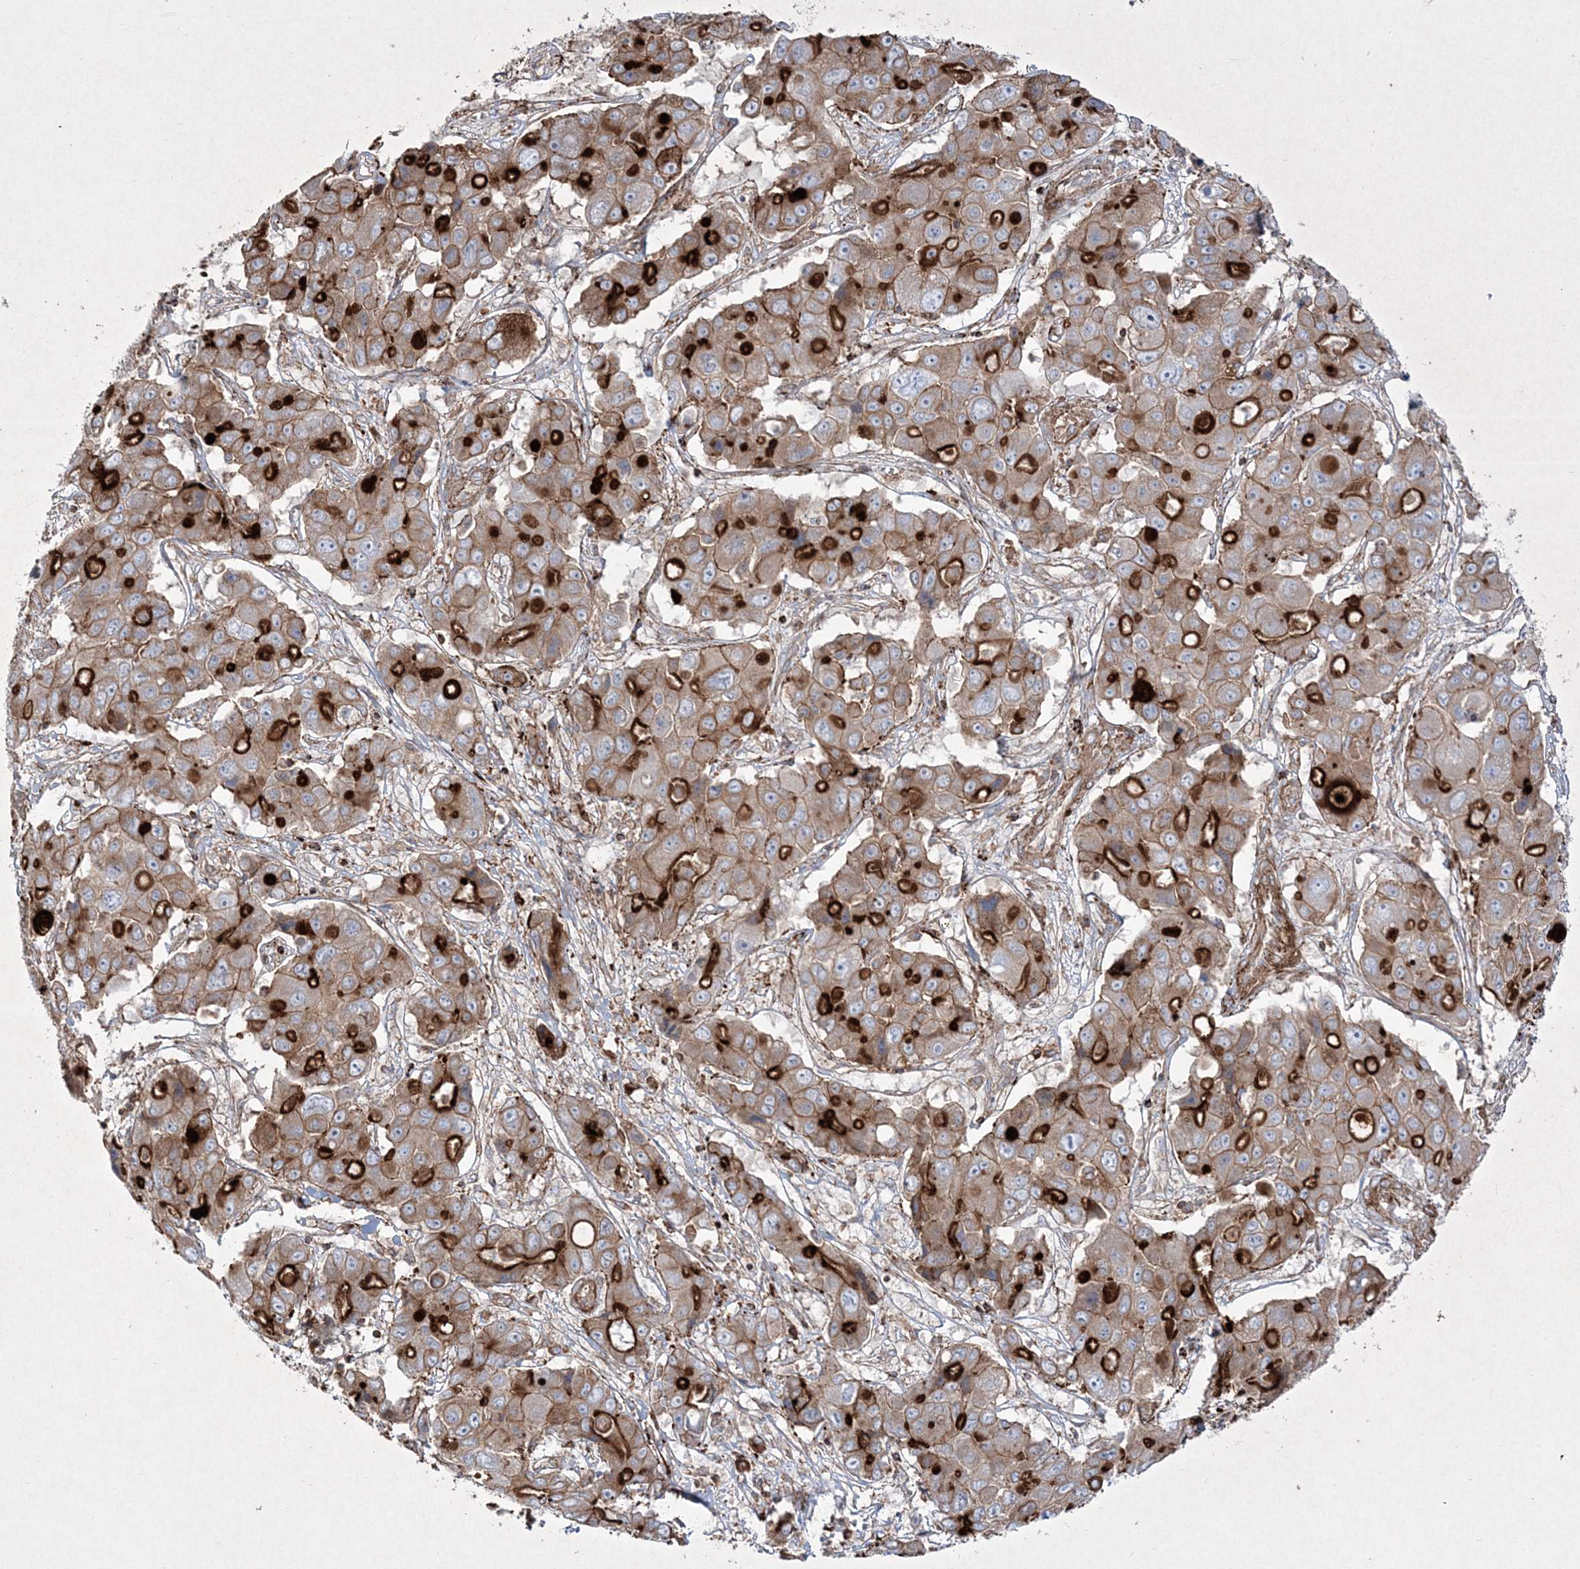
{"staining": {"intensity": "strong", "quantity": "25%-75%", "location": "cytoplasmic/membranous"}, "tissue": "liver cancer", "cell_type": "Tumor cells", "image_type": "cancer", "snomed": [{"axis": "morphology", "description": "Cholangiocarcinoma"}, {"axis": "topography", "description": "Liver"}], "caption": "High-magnification brightfield microscopy of liver cancer stained with DAB (brown) and counterstained with hematoxylin (blue). tumor cells exhibit strong cytoplasmic/membranous expression is identified in about25%-75% of cells.", "gene": "RICTOR", "patient": {"sex": "male", "age": 67}}